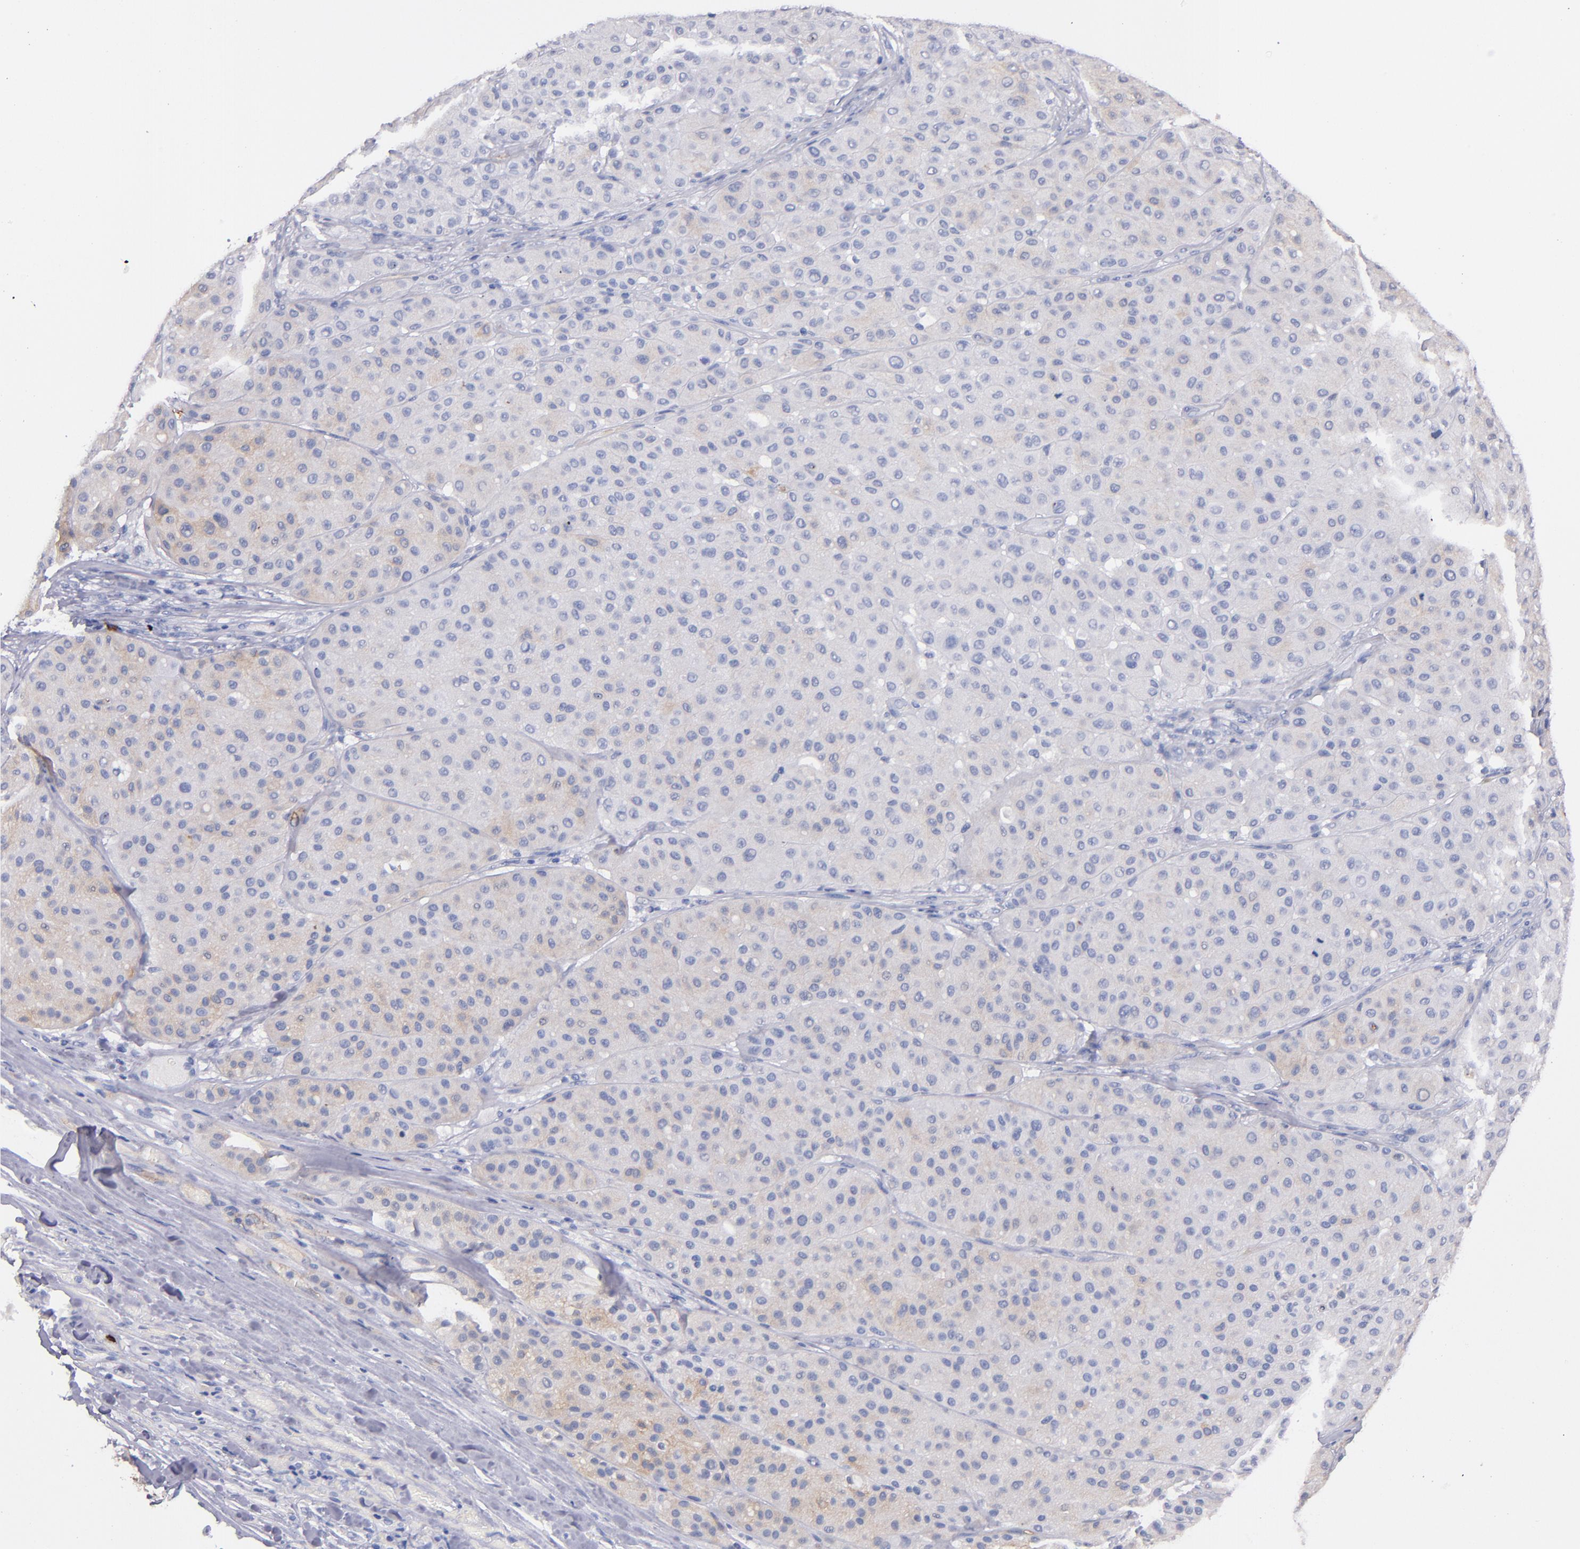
{"staining": {"intensity": "weak", "quantity": "<25%", "location": "cytoplasmic/membranous"}, "tissue": "melanoma", "cell_type": "Tumor cells", "image_type": "cancer", "snomed": [{"axis": "morphology", "description": "Normal tissue, NOS"}, {"axis": "morphology", "description": "Malignant melanoma, Metastatic site"}, {"axis": "topography", "description": "Skin"}], "caption": "An immunohistochemistry (IHC) histopathology image of melanoma is shown. There is no staining in tumor cells of melanoma. (IHC, brightfield microscopy, high magnification).", "gene": "KIT", "patient": {"sex": "male", "age": 41}}